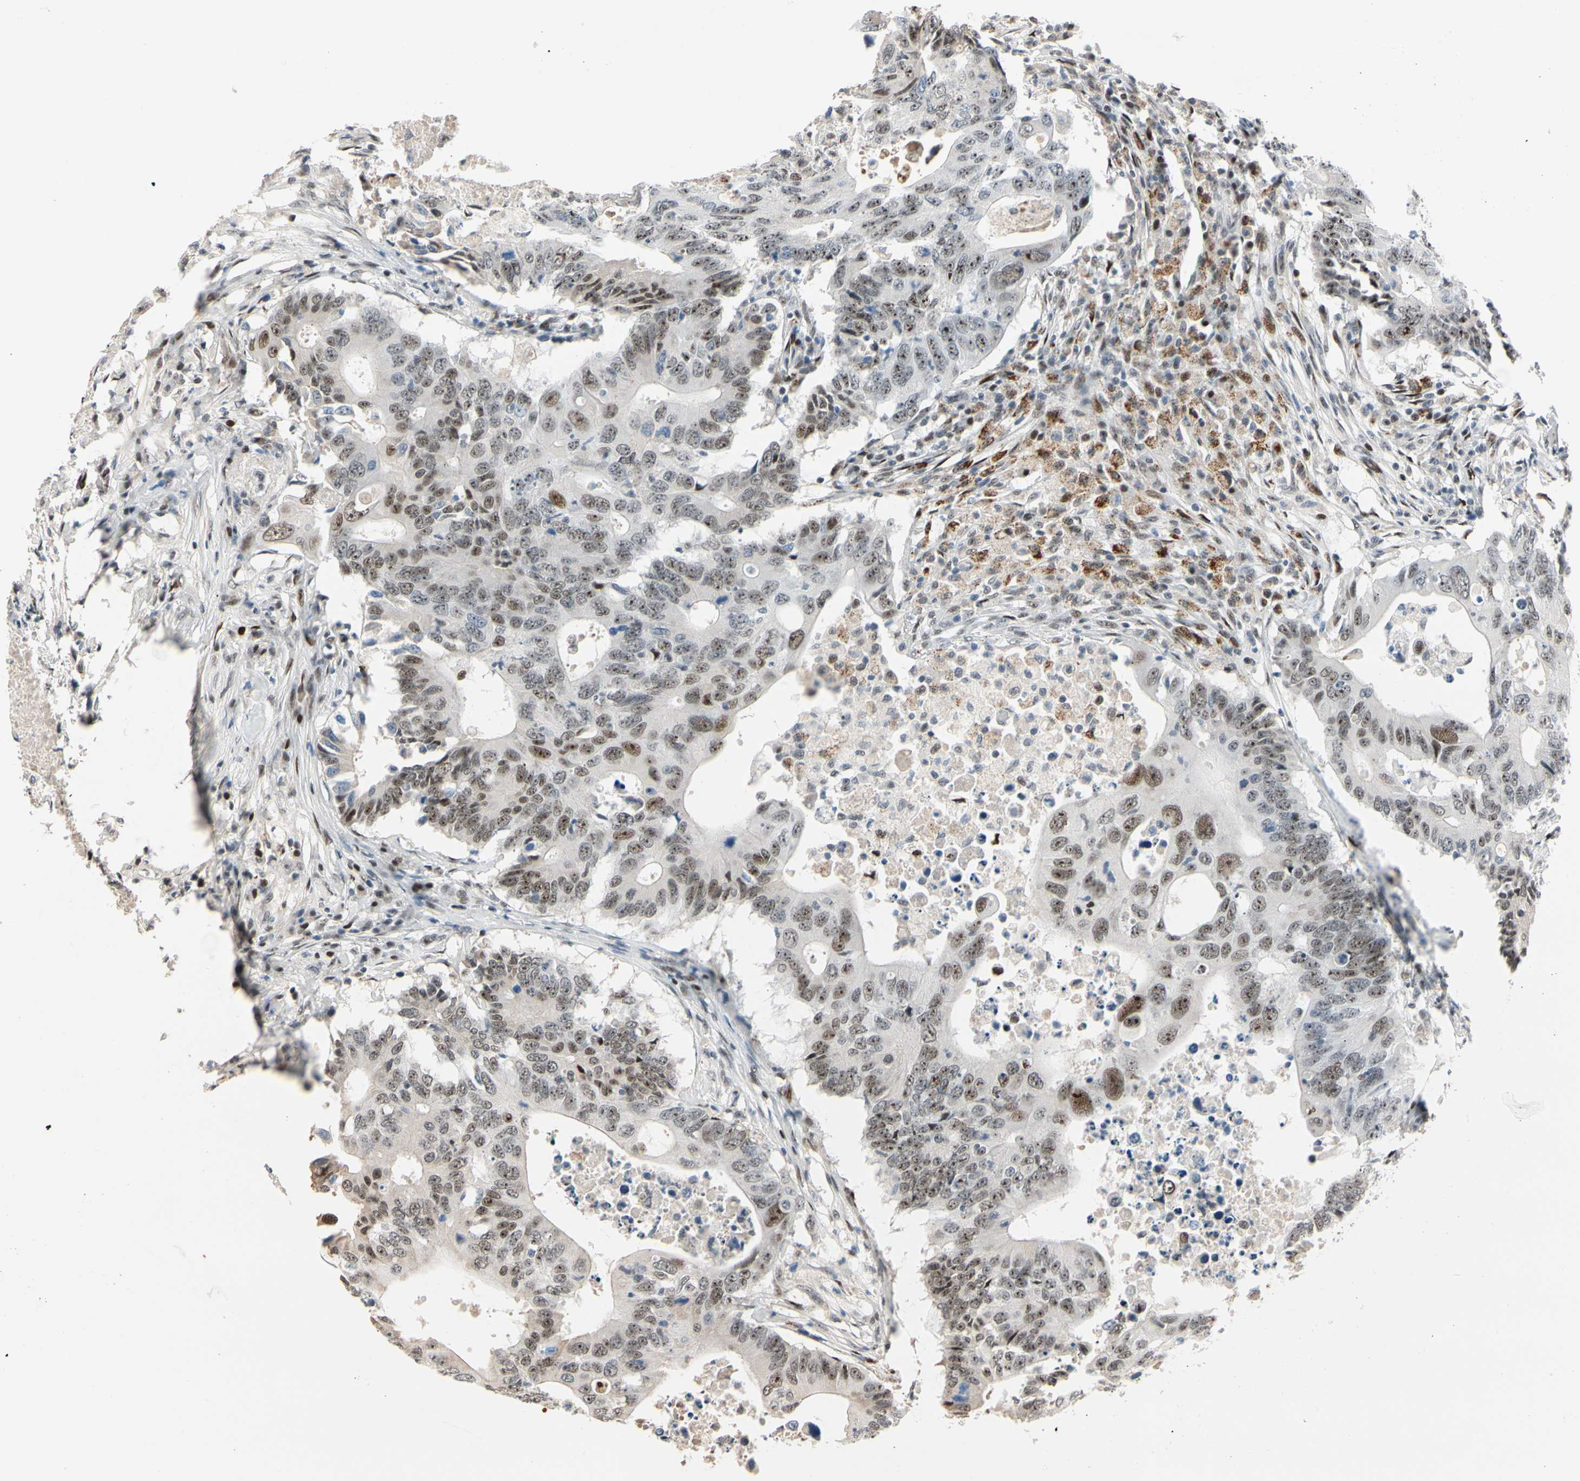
{"staining": {"intensity": "moderate", "quantity": "25%-75%", "location": "nuclear"}, "tissue": "colorectal cancer", "cell_type": "Tumor cells", "image_type": "cancer", "snomed": [{"axis": "morphology", "description": "Adenocarcinoma, NOS"}, {"axis": "topography", "description": "Colon"}], "caption": "An immunohistochemistry image of tumor tissue is shown. Protein staining in brown shows moderate nuclear positivity in adenocarcinoma (colorectal) within tumor cells.", "gene": "FOXO3", "patient": {"sex": "male", "age": 71}}